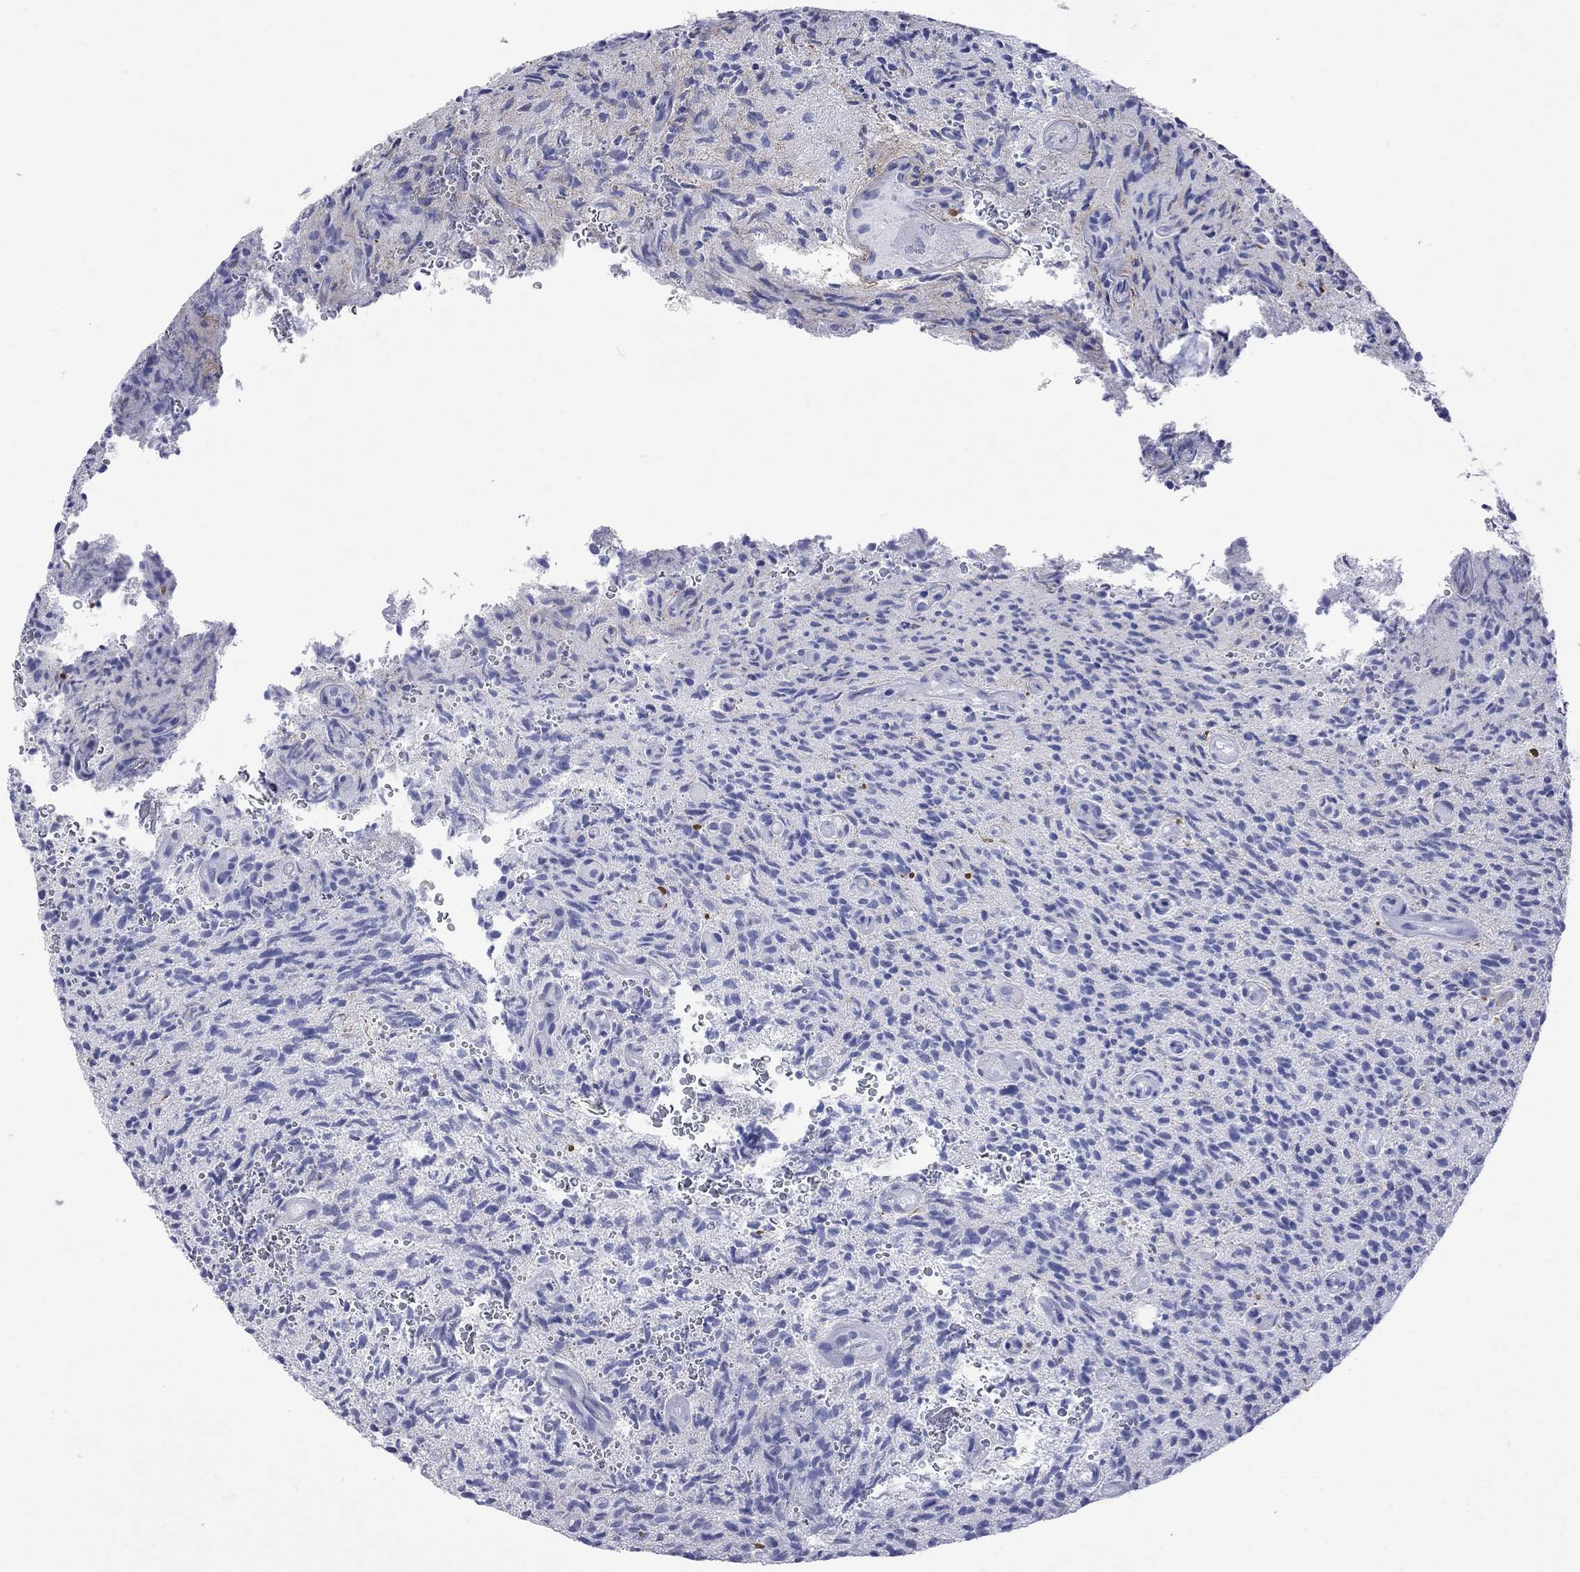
{"staining": {"intensity": "negative", "quantity": "none", "location": "none"}, "tissue": "glioma", "cell_type": "Tumor cells", "image_type": "cancer", "snomed": [{"axis": "morphology", "description": "Glioma, malignant, High grade"}, {"axis": "topography", "description": "Brain"}], "caption": "The photomicrograph demonstrates no staining of tumor cells in high-grade glioma (malignant). (DAB immunohistochemistry visualized using brightfield microscopy, high magnification).", "gene": "S100A3", "patient": {"sex": "male", "age": 64}}